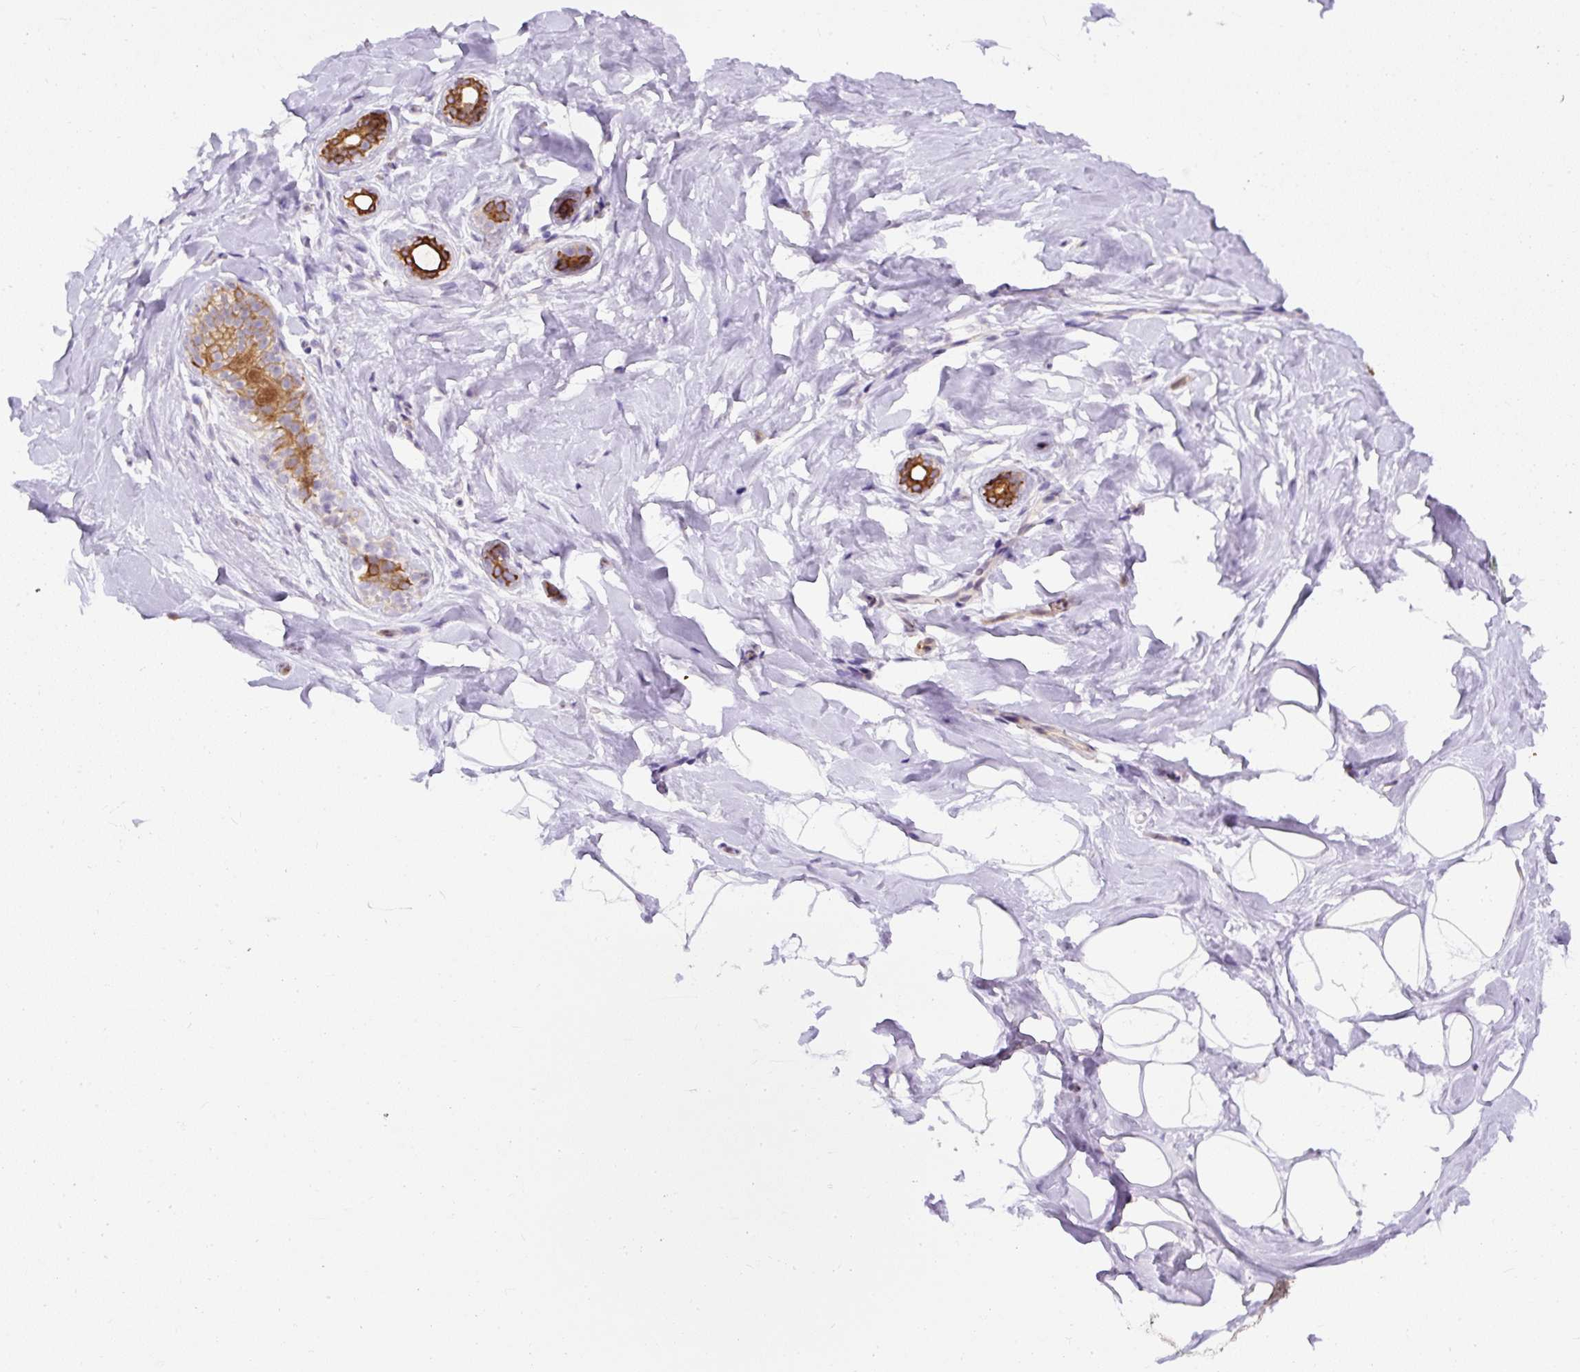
{"staining": {"intensity": "negative", "quantity": "none", "location": "none"}, "tissue": "breast", "cell_type": "Adipocytes", "image_type": "normal", "snomed": [{"axis": "morphology", "description": "Normal tissue, NOS"}, {"axis": "topography", "description": "Breast"}], "caption": "Immunohistochemistry (IHC) photomicrograph of normal breast: breast stained with DAB demonstrates no significant protein positivity in adipocytes. The staining is performed using DAB (3,3'-diaminobenzidine) brown chromogen with nuclei counter-stained in using hematoxylin.", "gene": "FAM149A", "patient": {"sex": "female", "age": 32}}